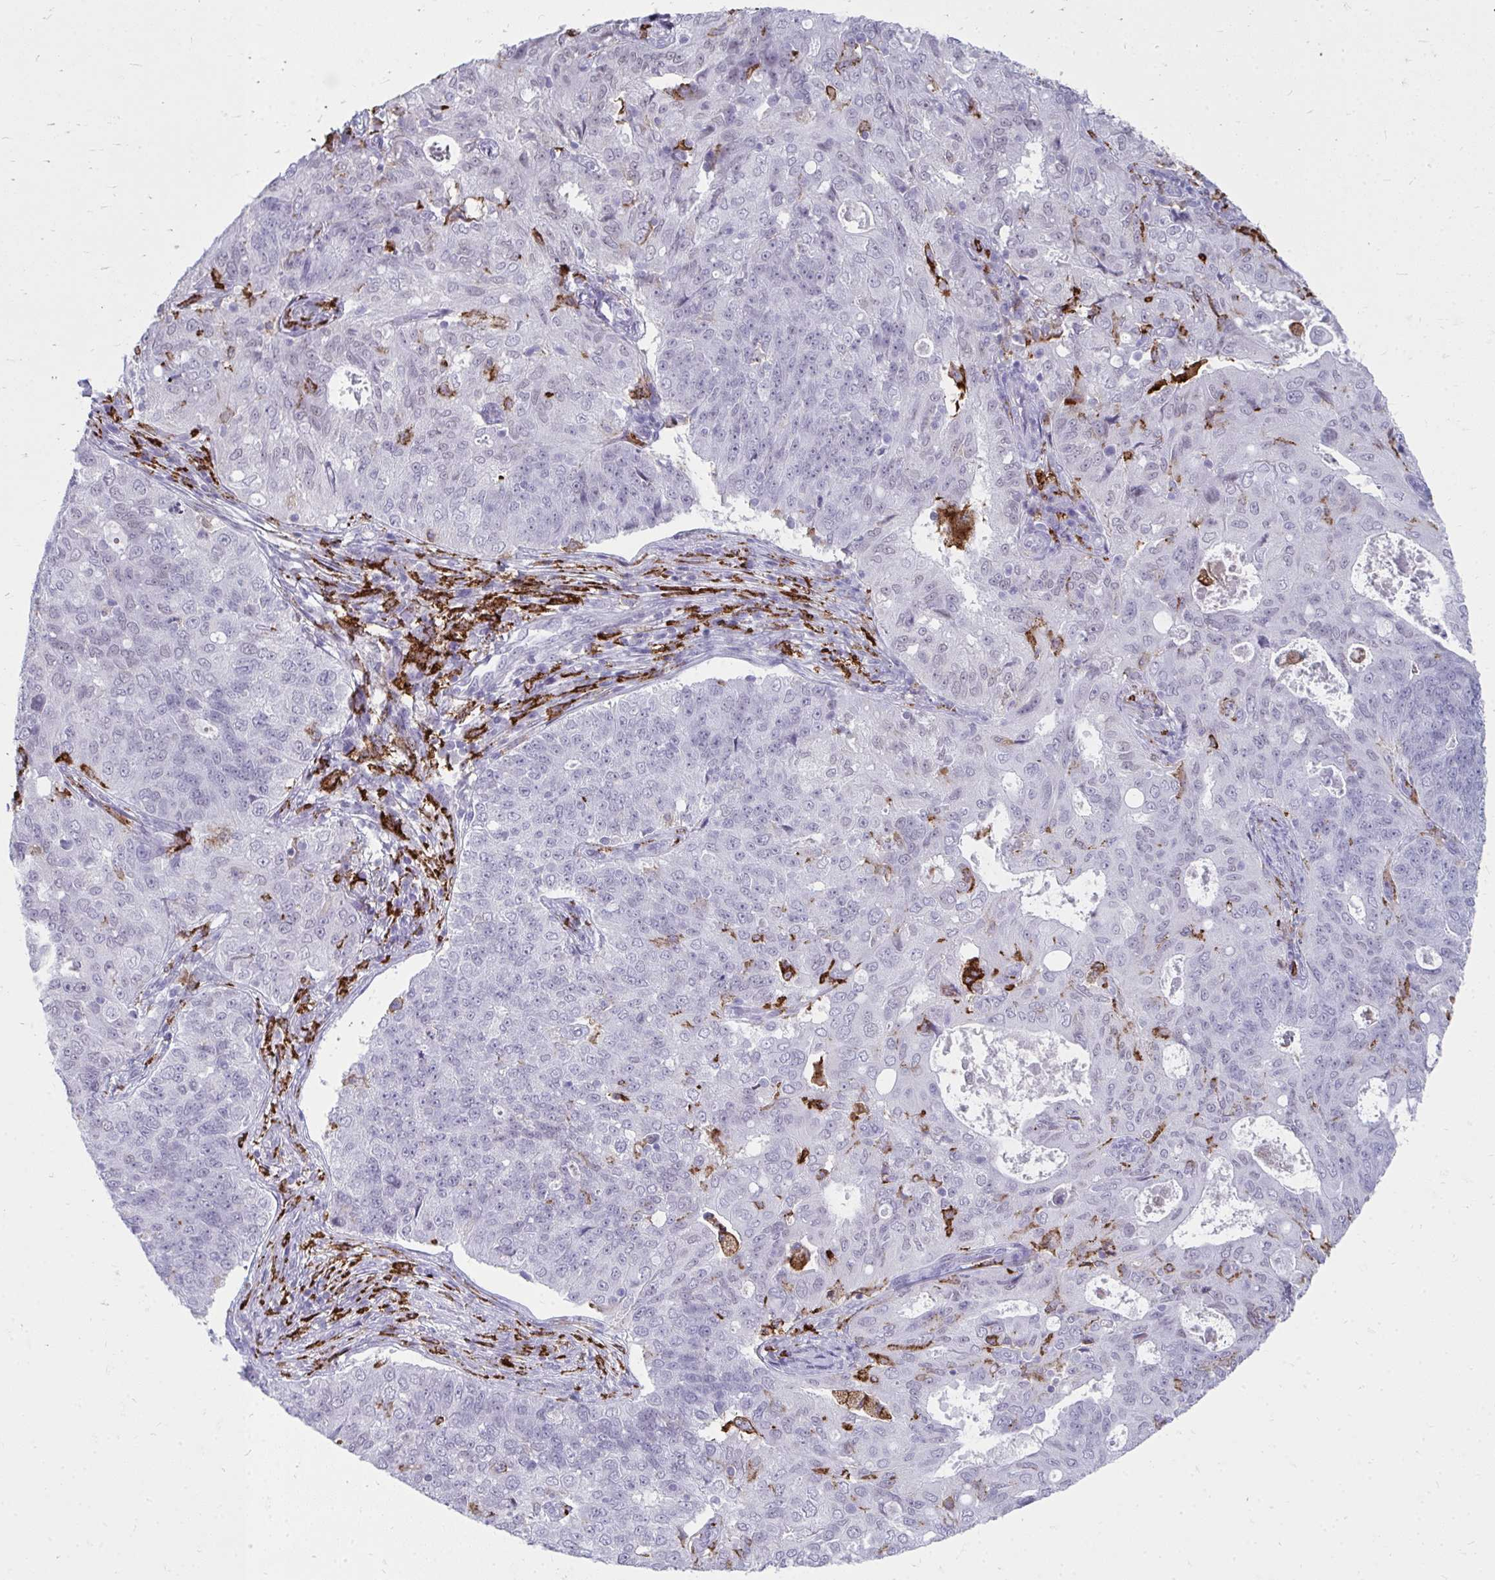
{"staining": {"intensity": "negative", "quantity": "none", "location": "none"}, "tissue": "endometrial cancer", "cell_type": "Tumor cells", "image_type": "cancer", "snomed": [{"axis": "morphology", "description": "Adenocarcinoma, NOS"}, {"axis": "topography", "description": "Endometrium"}], "caption": "DAB (3,3'-diaminobenzidine) immunohistochemical staining of human endometrial adenocarcinoma exhibits no significant expression in tumor cells. (Brightfield microscopy of DAB immunohistochemistry at high magnification).", "gene": "CD163", "patient": {"sex": "female", "age": 43}}